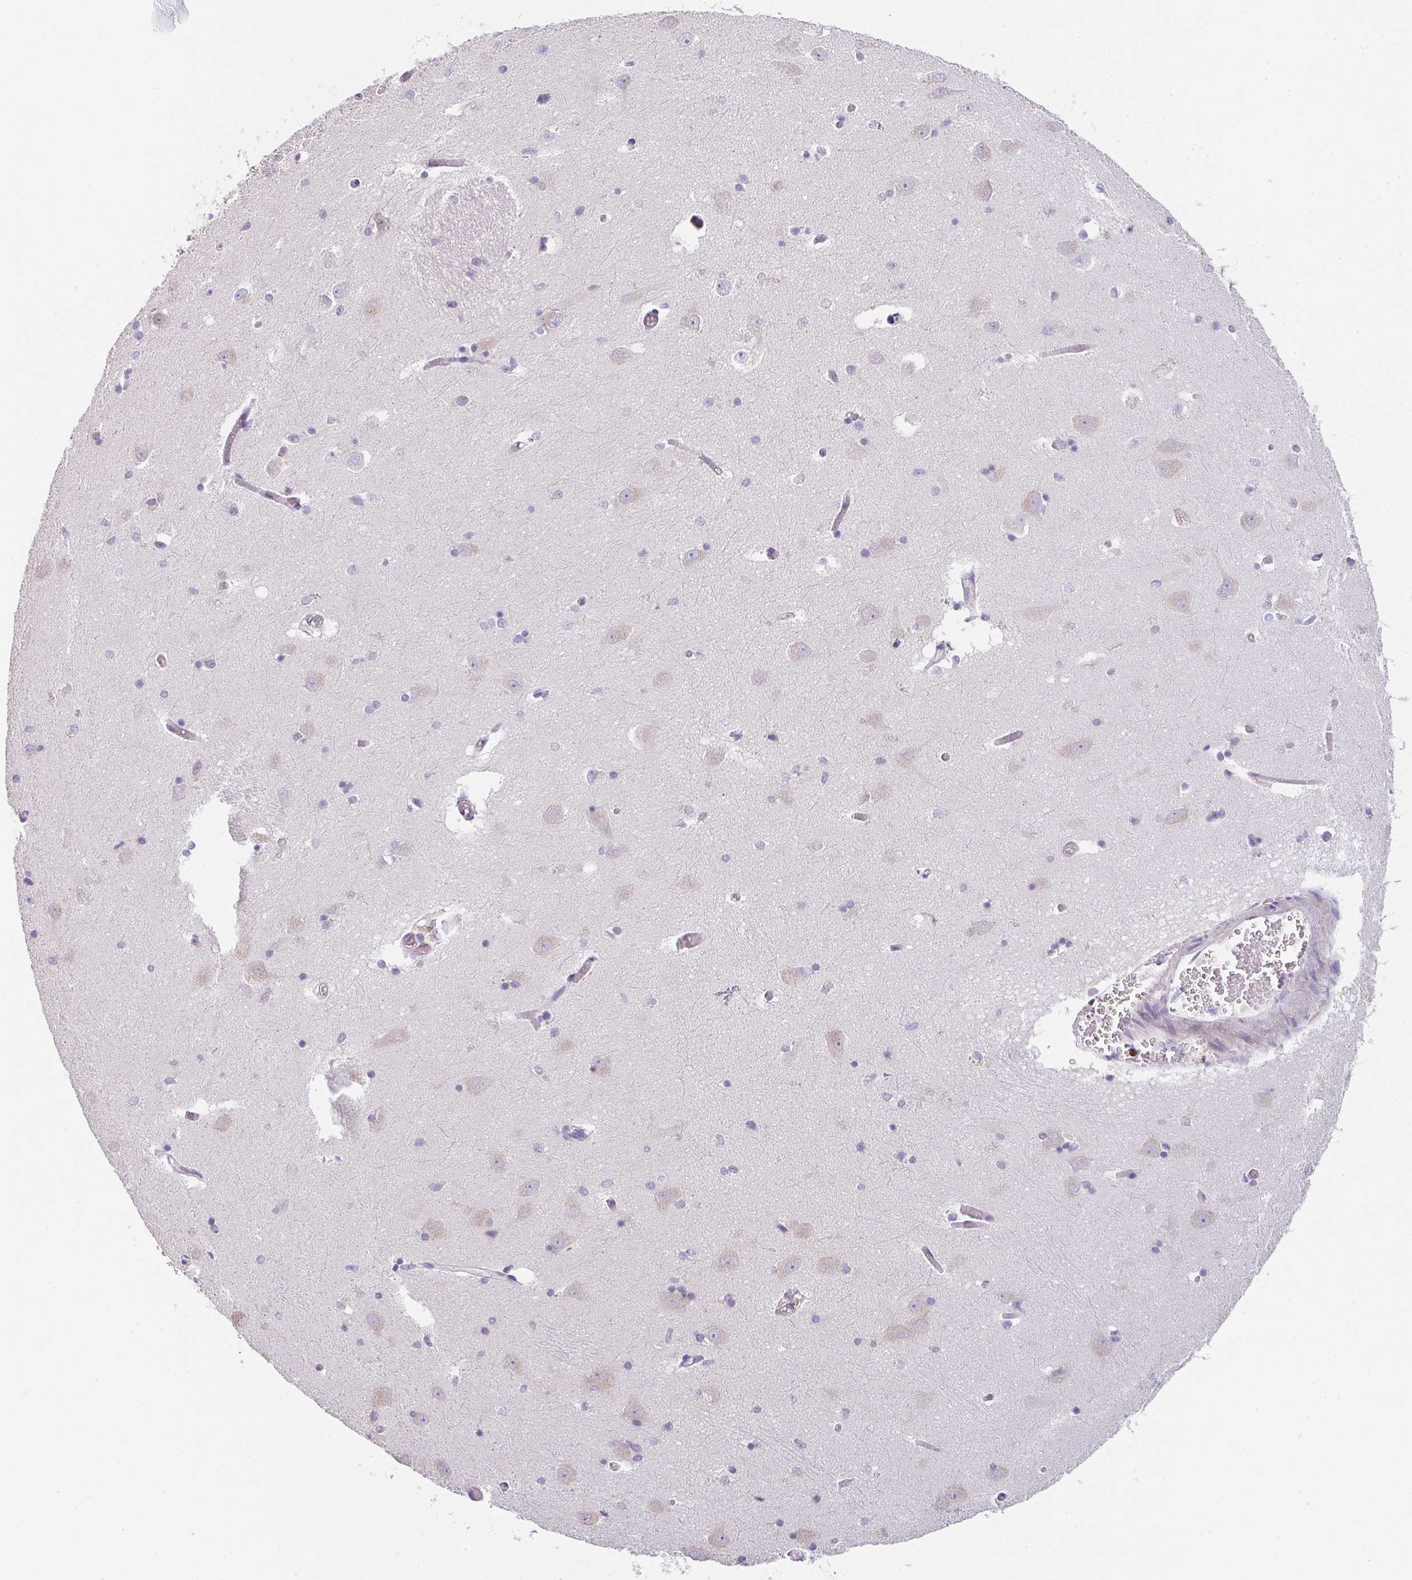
{"staining": {"intensity": "negative", "quantity": "none", "location": "none"}, "tissue": "caudate", "cell_type": "Glial cells", "image_type": "normal", "snomed": [{"axis": "morphology", "description": "Normal tissue, NOS"}, {"axis": "topography", "description": "Lateral ventricle wall"}, {"axis": "topography", "description": "Hippocampus"}], "caption": "Glial cells show no significant expression in unremarkable caudate.", "gene": "ZNF215", "patient": {"sex": "female", "age": 63}}